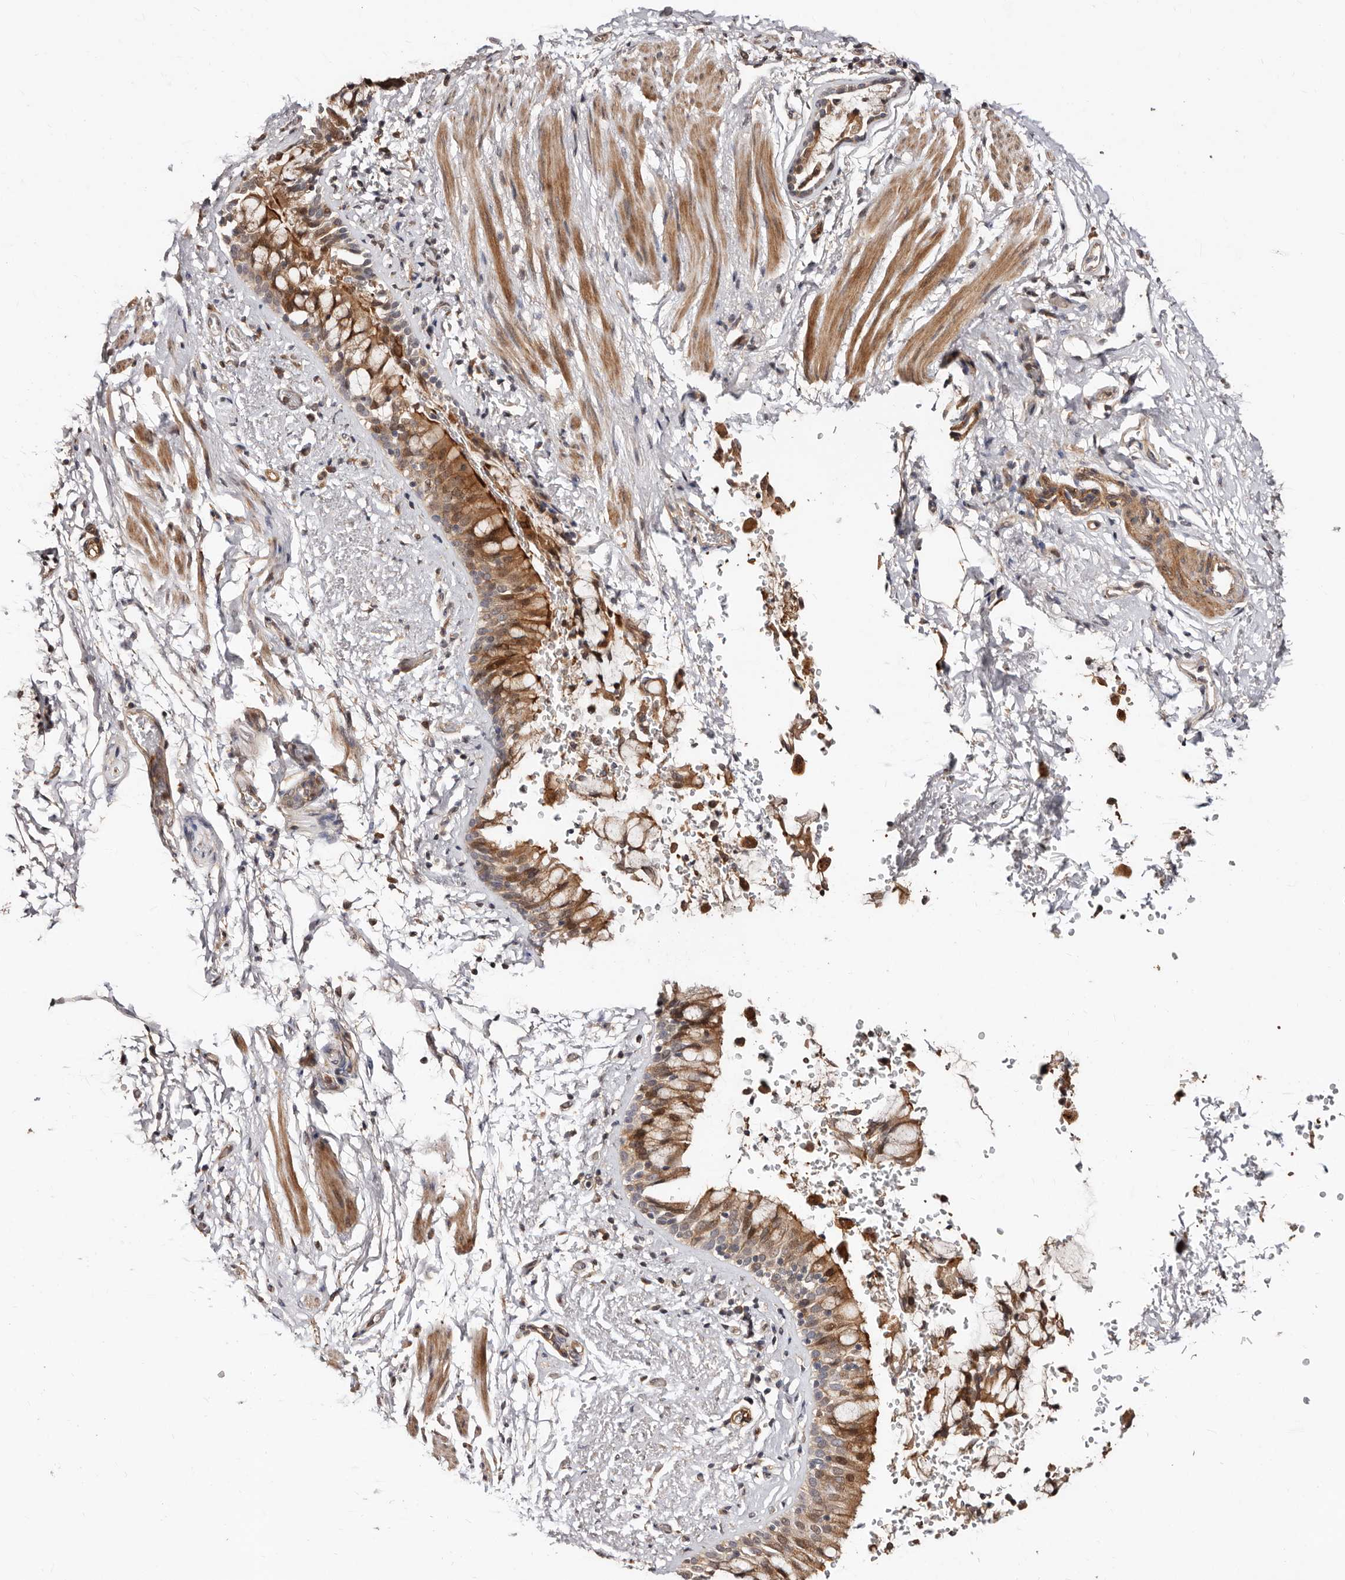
{"staining": {"intensity": "moderate", "quantity": ">75%", "location": "cytoplasmic/membranous"}, "tissue": "bronchus", "cell_type": "Respiratory epithelial cells", "image_type": "normal", "snomed": [{"axis": "morphology", "description": "Normal tissue, NOS"}, {"axis": "morphology", "description": "Inflammation, NOS"}, {"axis": "topography", "description": "Cartilage tissue"}, {"axis": "topography", "description": "Bronchus"}, {"axis": "topography", "description": "Lung"}], "caption": "Unremarkable bronchus was stained to show a protein in brown. There is medium levels of moderate cytoplasmic/membranous staining in about >75% of respiratory epithelial cells.", "gene": "APOL6", "patient": {"sex": "female", "age": 64}}